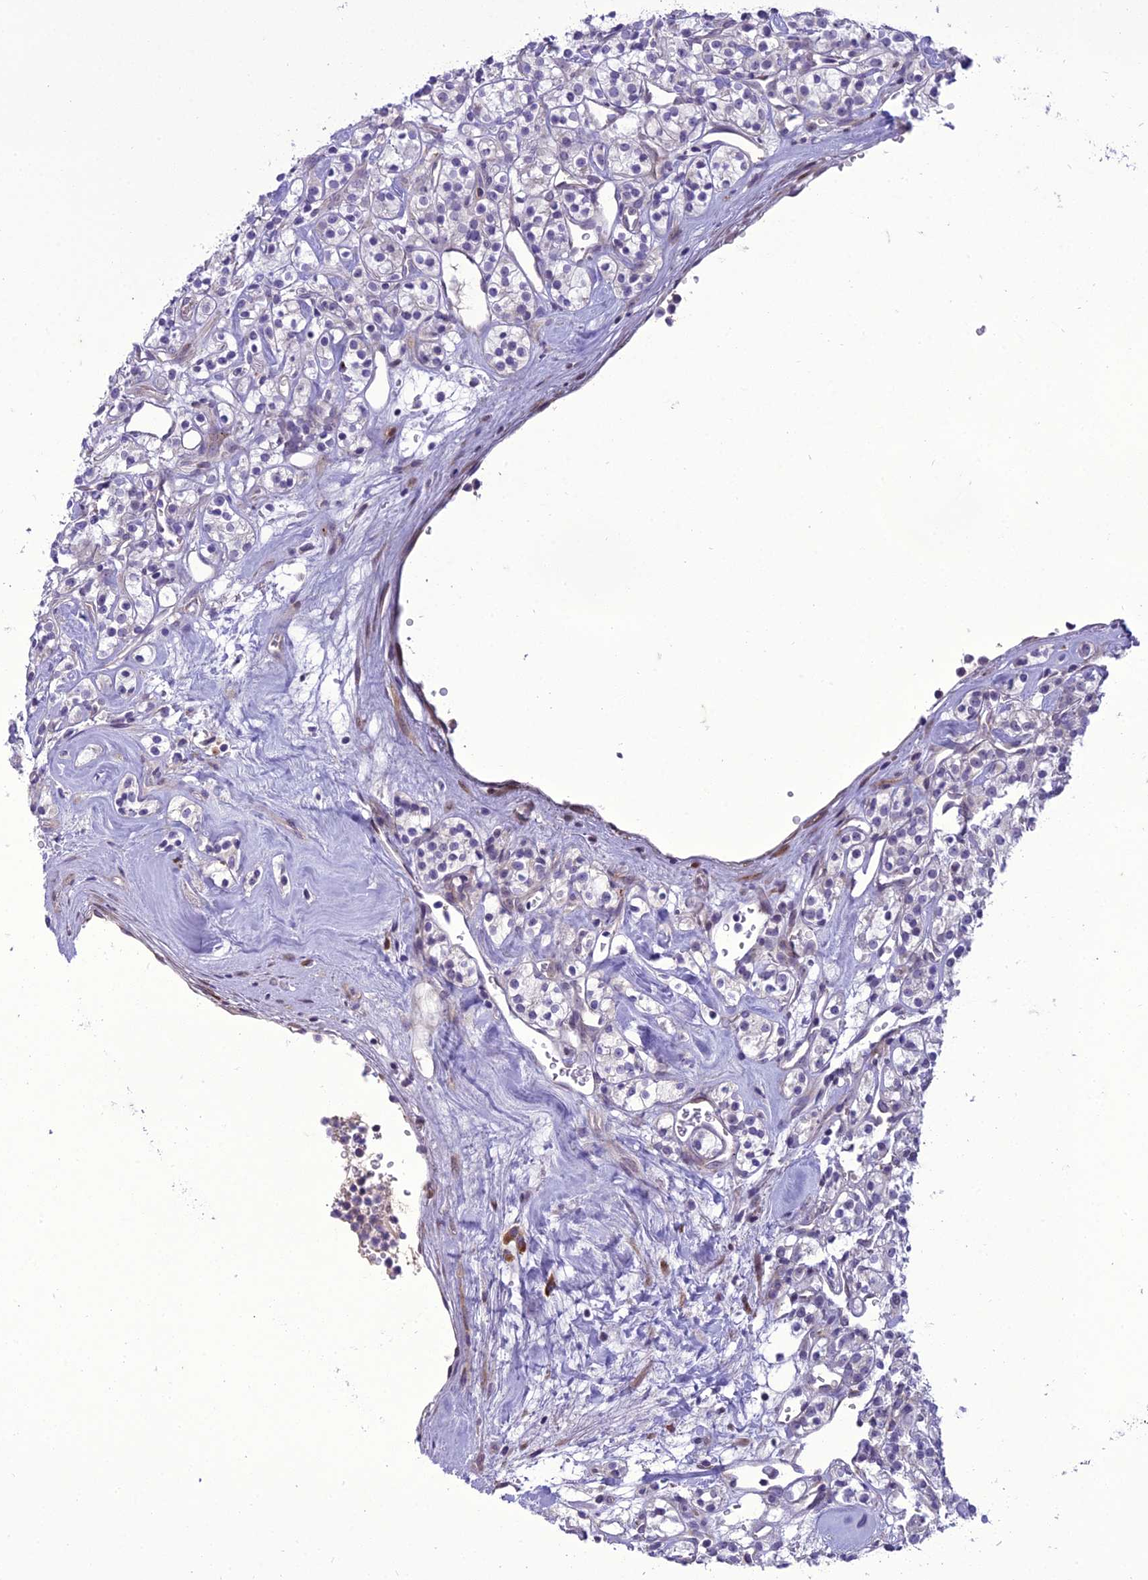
{"staining": {"intensity": "negative", "quantity": "none", "location": "none"}, "tissue": "renal cancer", "cell_type": "Tumor cells", "image_type": "cancer", "snomed": [{"axis": "morphology", "description": "Adenocarcinoma, NOS"}, {"axis": "topography", "description": "Kidney"}], "caption": "Tumor cells are negative for brown protein staining in adenocarcinoma (renal).", "gene": "NEURL2", "patient": {"sex": "male", "age": 77}}